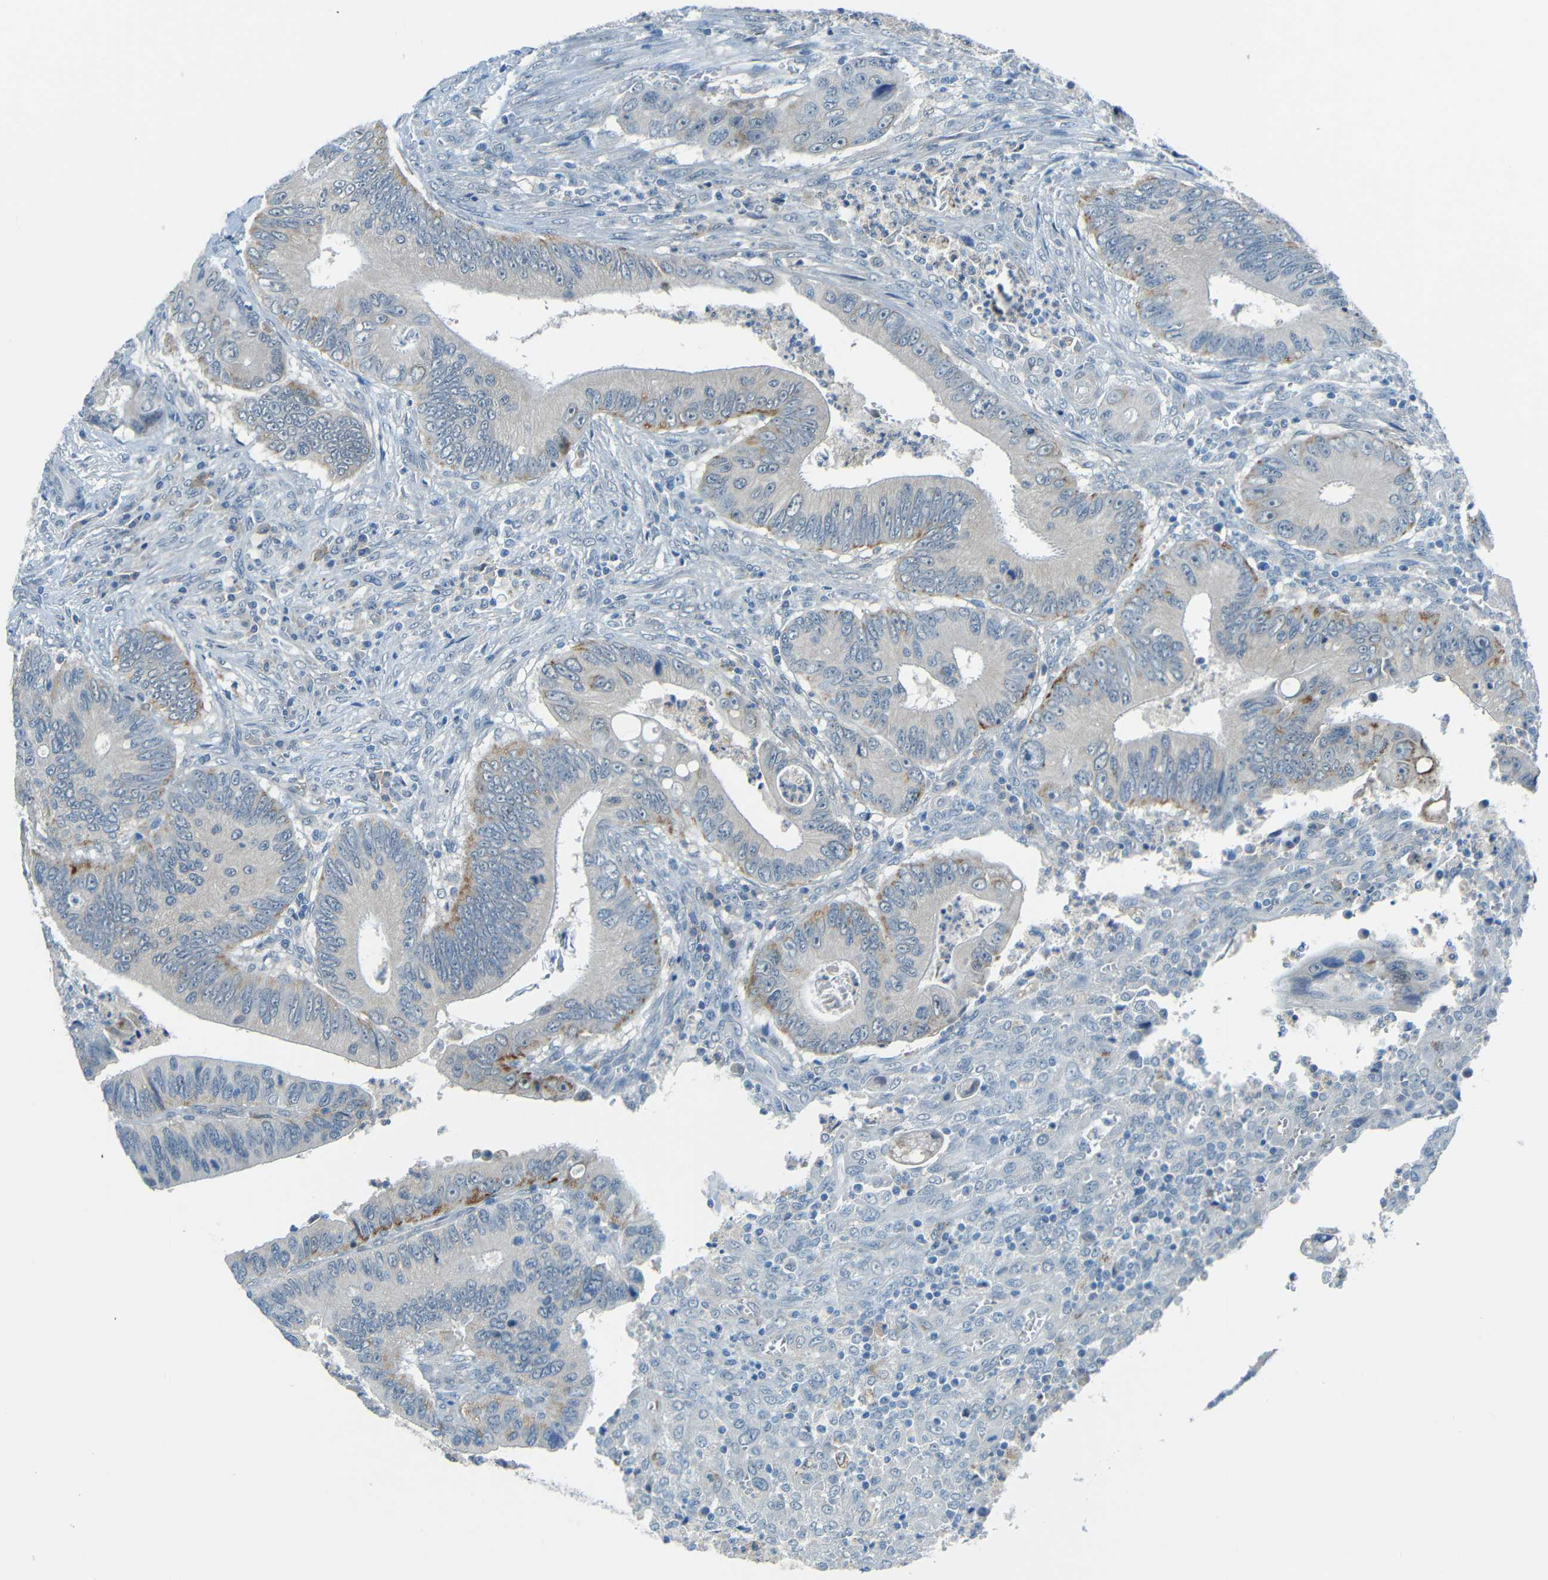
{"staining": {"intensity": "moderate", "quantity": "<25%", "location": "cytoplasmic/membranous"}, "tissue": "colorectal cancer", "cell_type": "Tumor cells", "image_type": "cancer", "snomed": [{"axis": "morphology", "description": "Inflammation, NOS"}, {"axis": "morphology", "description": "Adenocarcinoma, NOS"}, {"axis": "topography", "description": "Colon"}], "caption": "Immunohistochemistry micrograph of neoplastic tissue: colorectal adenocarcinoma stained using immunohistochemistry (IHC) demonstrates low levels of moderate protein expression localized specifically in the cytoplasmic/membranous of tumor cells, appearing as a cytoplasmic/membranous brown color.", "gene": "ANKRD22", "patient": {"sex": "male", "age": 72}}